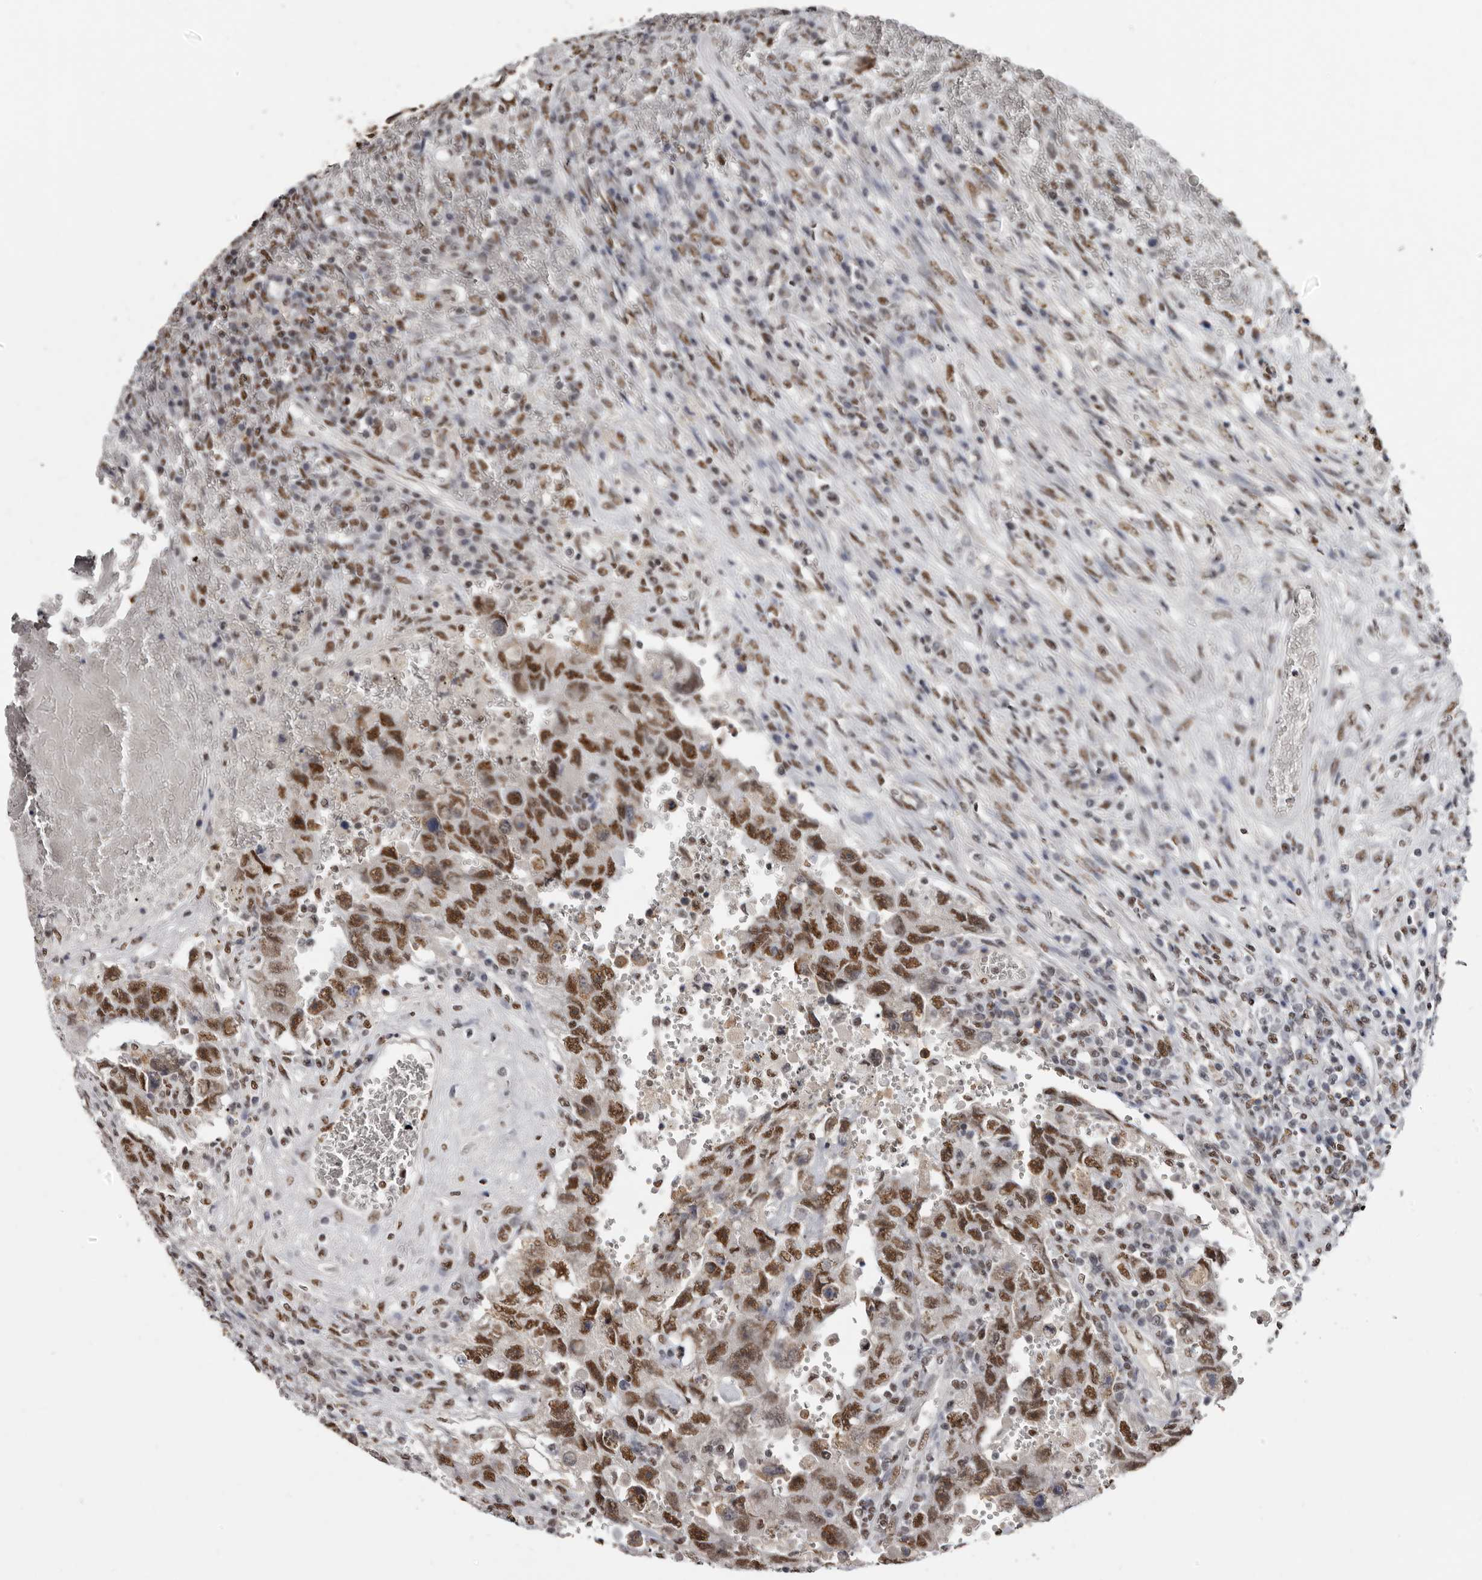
{"staining": {"intensity": "moderate", "quantity": ">75%", "location": "nuclear"}, "tissue": "testis cancer", "cell_type": "Tumor cells", "image_type": "cancer", "snomed": [{"axis": "morphology", "description": "Carcinoma, Embryonal, NOS"}, {"axis": "topography", "description": "Testis"}], "caption": "DAB immunohistochemical staining of human testis cancer demonstrates moderate nuclear protein positivity in approximately >75% of tumor cells. (brown staining indicates protein expression, while blue staining denotes nuclei).", "gene": "SCAF4", "patient": {"sex": "male", "age": 26}}